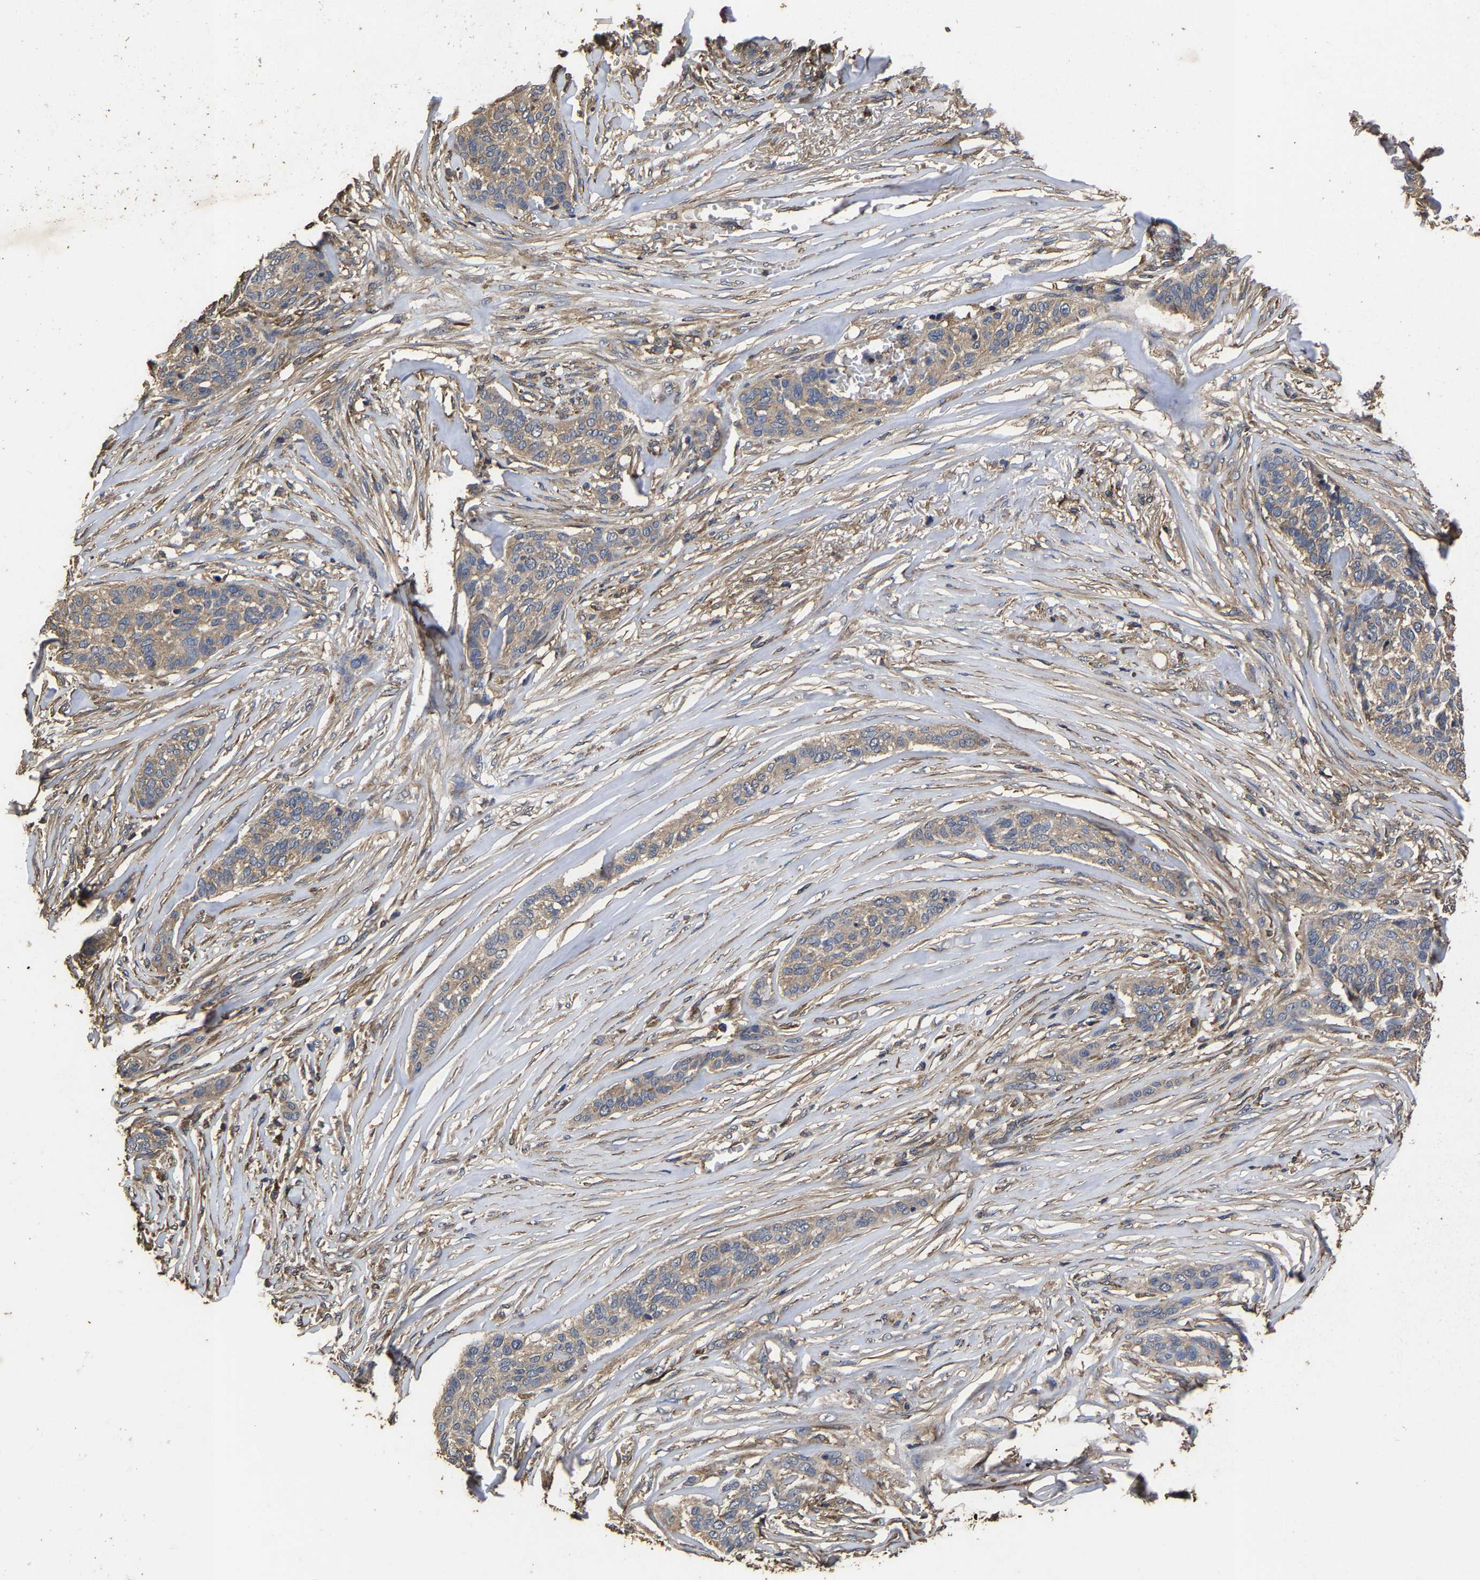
{"staining": {"intensity": "weak", "quantity": ">75%", "location": "cytoplasmic/membranous"}, "tissue": "skin cancer", "cell_type": "Tumor cells", "image_type": "cancer", "snomed": [{"axis": "morphology", "description": "Basal cell carcinoma"}, {"axis": "topography", "description": "Skin"}], "caption": "Protein staining by IHC displays weak cytoplasmic/membranous positivity in approximately >75% of tumor cells in basal cell carcinoma (skin). (DAB IHC with brightfield microscopy, high magnification).", "gene": "ITCH", "patient": {"sex": "male", "age": 85}}